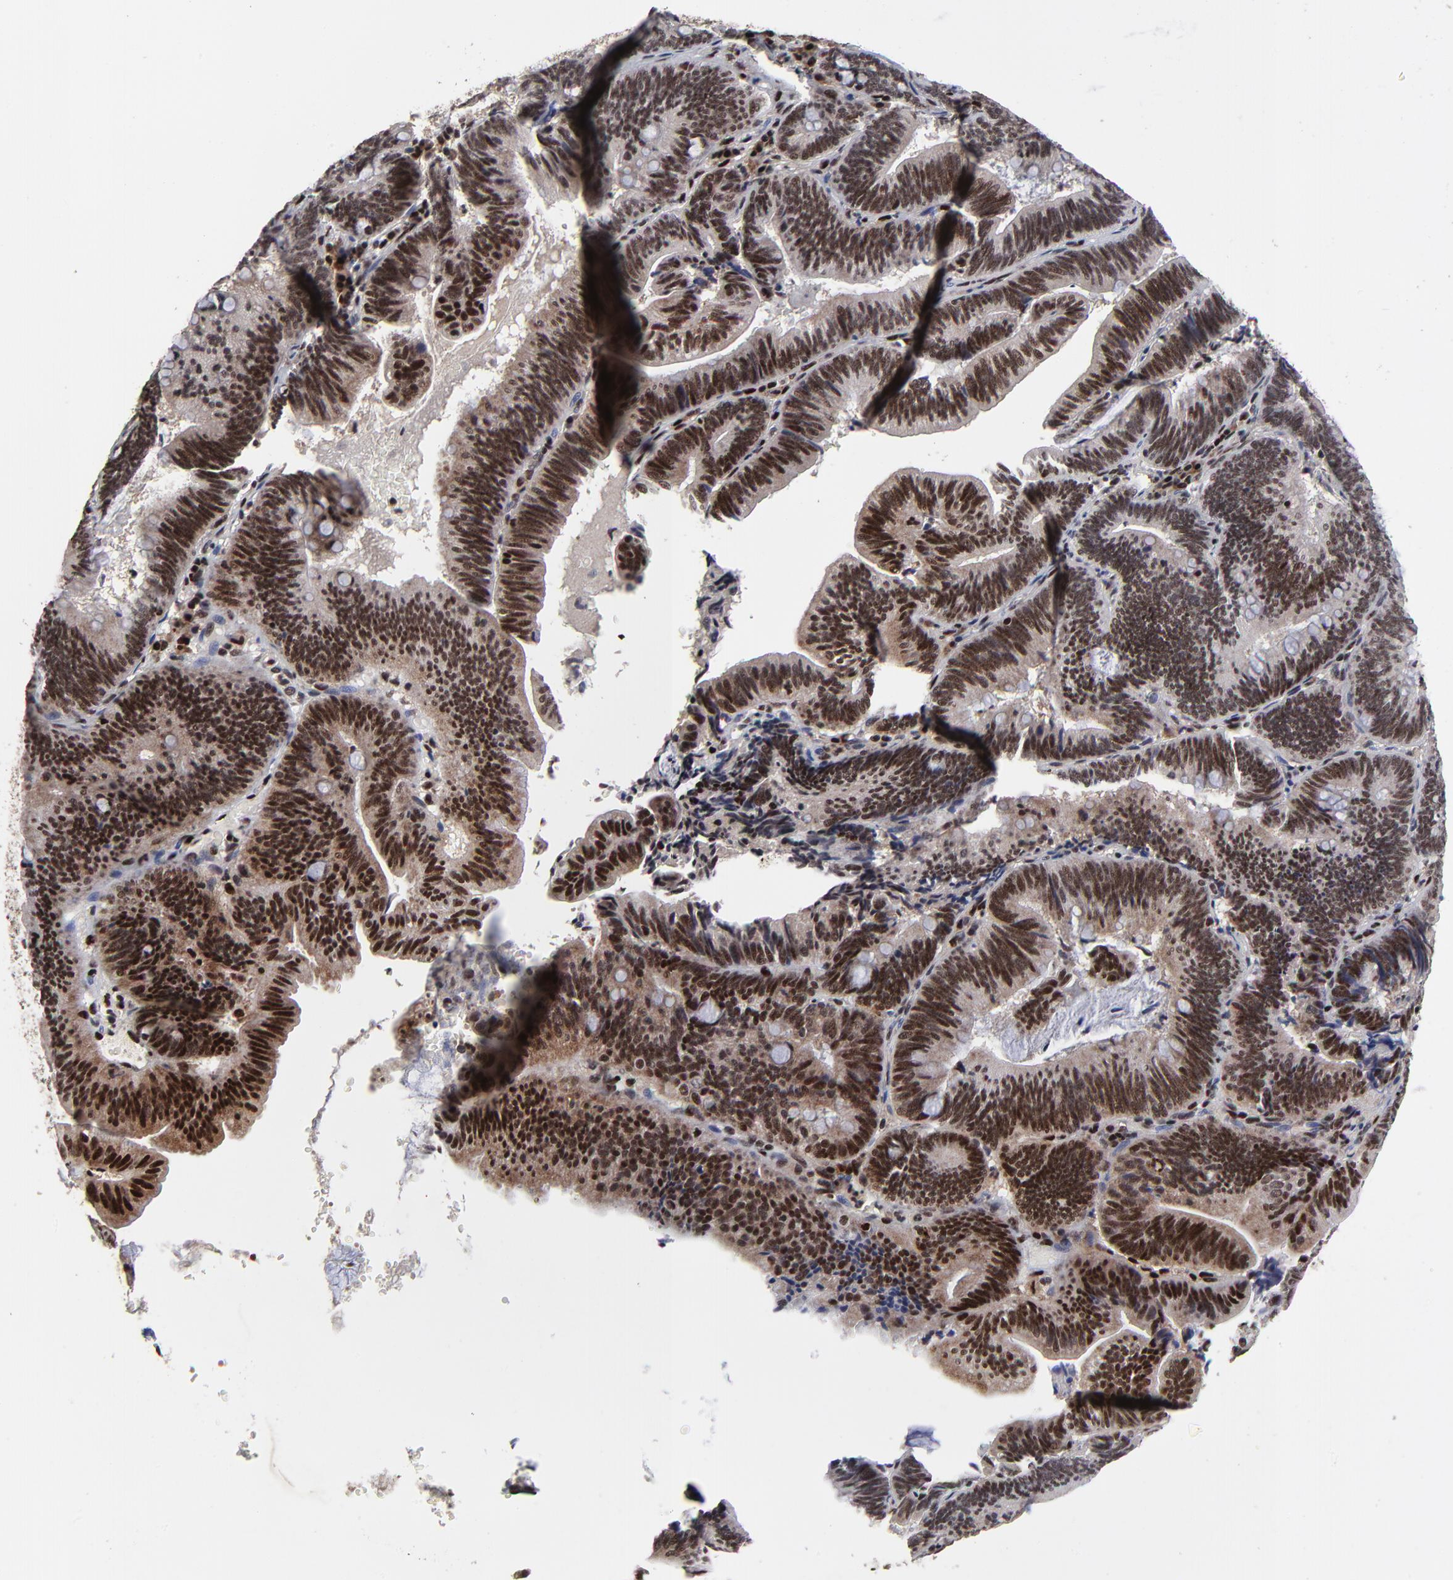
{"staining": {"intensity": "strong", "quantity": ">75%", "location": "nuclear"}, "tissue": "pancreatic cancer", "cell_type": "Tumor cells", "image_type": "cancer", "snomed": [{"axis": "morphology", "description": "Adenocarcinoma, NOS"}, {"axis": "topography", "description": "Pancreas"}], "caption": "Protein analysis of pancreatic adenocarcinoma tissue exhibits strong nuclear positivity in about >75% of tumor cells. Using DAB (3,3'-diaminobenzidine) (brown) and hematoxylin (blue) stains, captured at high magnification using brightfield microscopy.", "gene": "RBM22", "patient": {"sex": "male", "age": 82}}